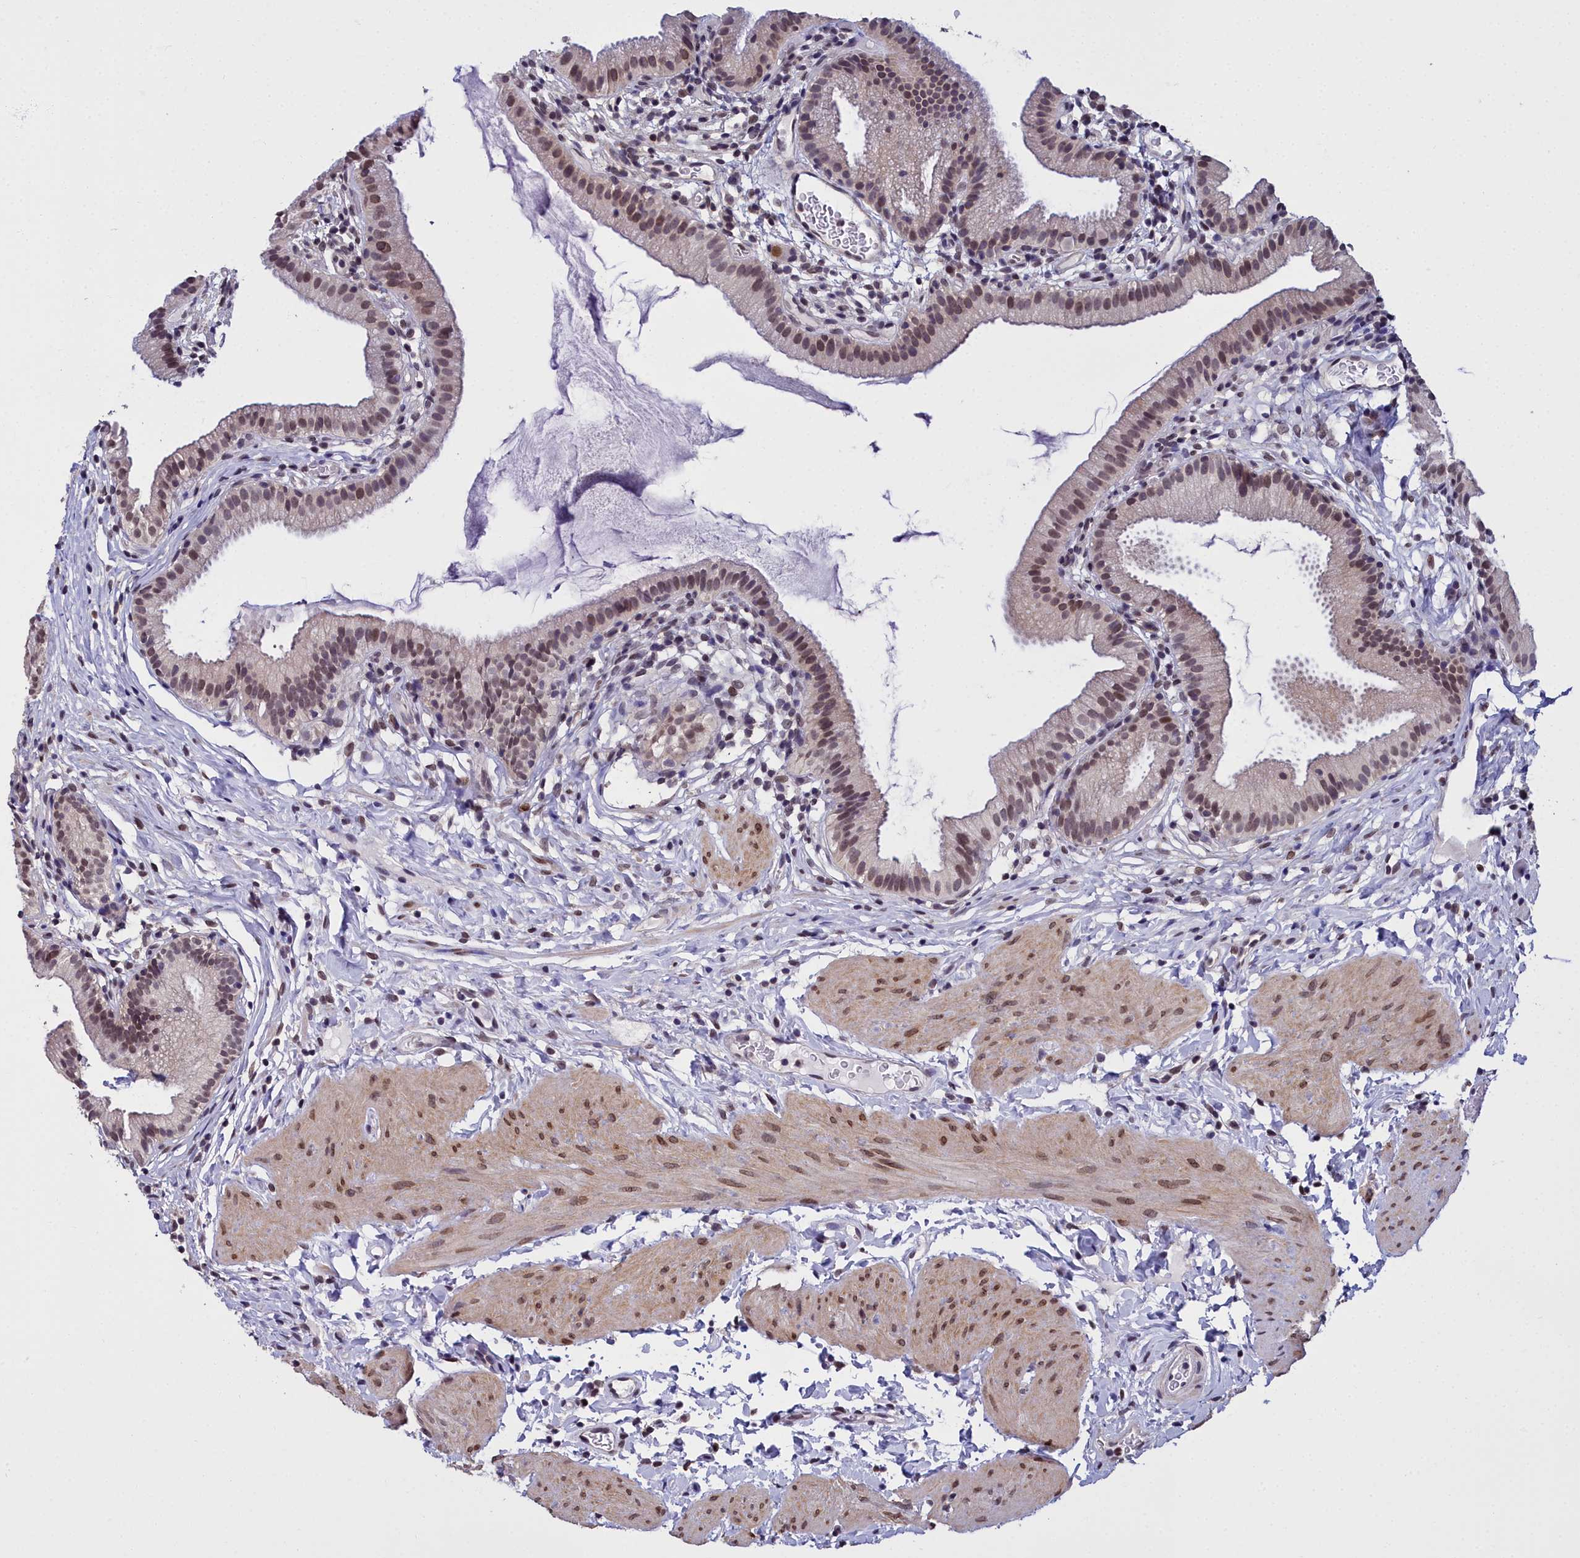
{"staining": {"intensity": "moderate", "quantity": ">75%", "location": "nuclear"}, "tissue": "gallbladder", "cell_type": "Glandular cells", "image_type": "normal", "snomed": [{"axis": "morphology", "description": "Normal tissue, NOS"}, {"axis": "topography", "description": "Gallbladder"}], "caption": "Brown immunohistochemical staining in benign gallbladder shows moderate nuclear positivity in about >75% of glandular cells.", "gene": "CCDC97", "patient": {"sex": "female", "age": 46}}